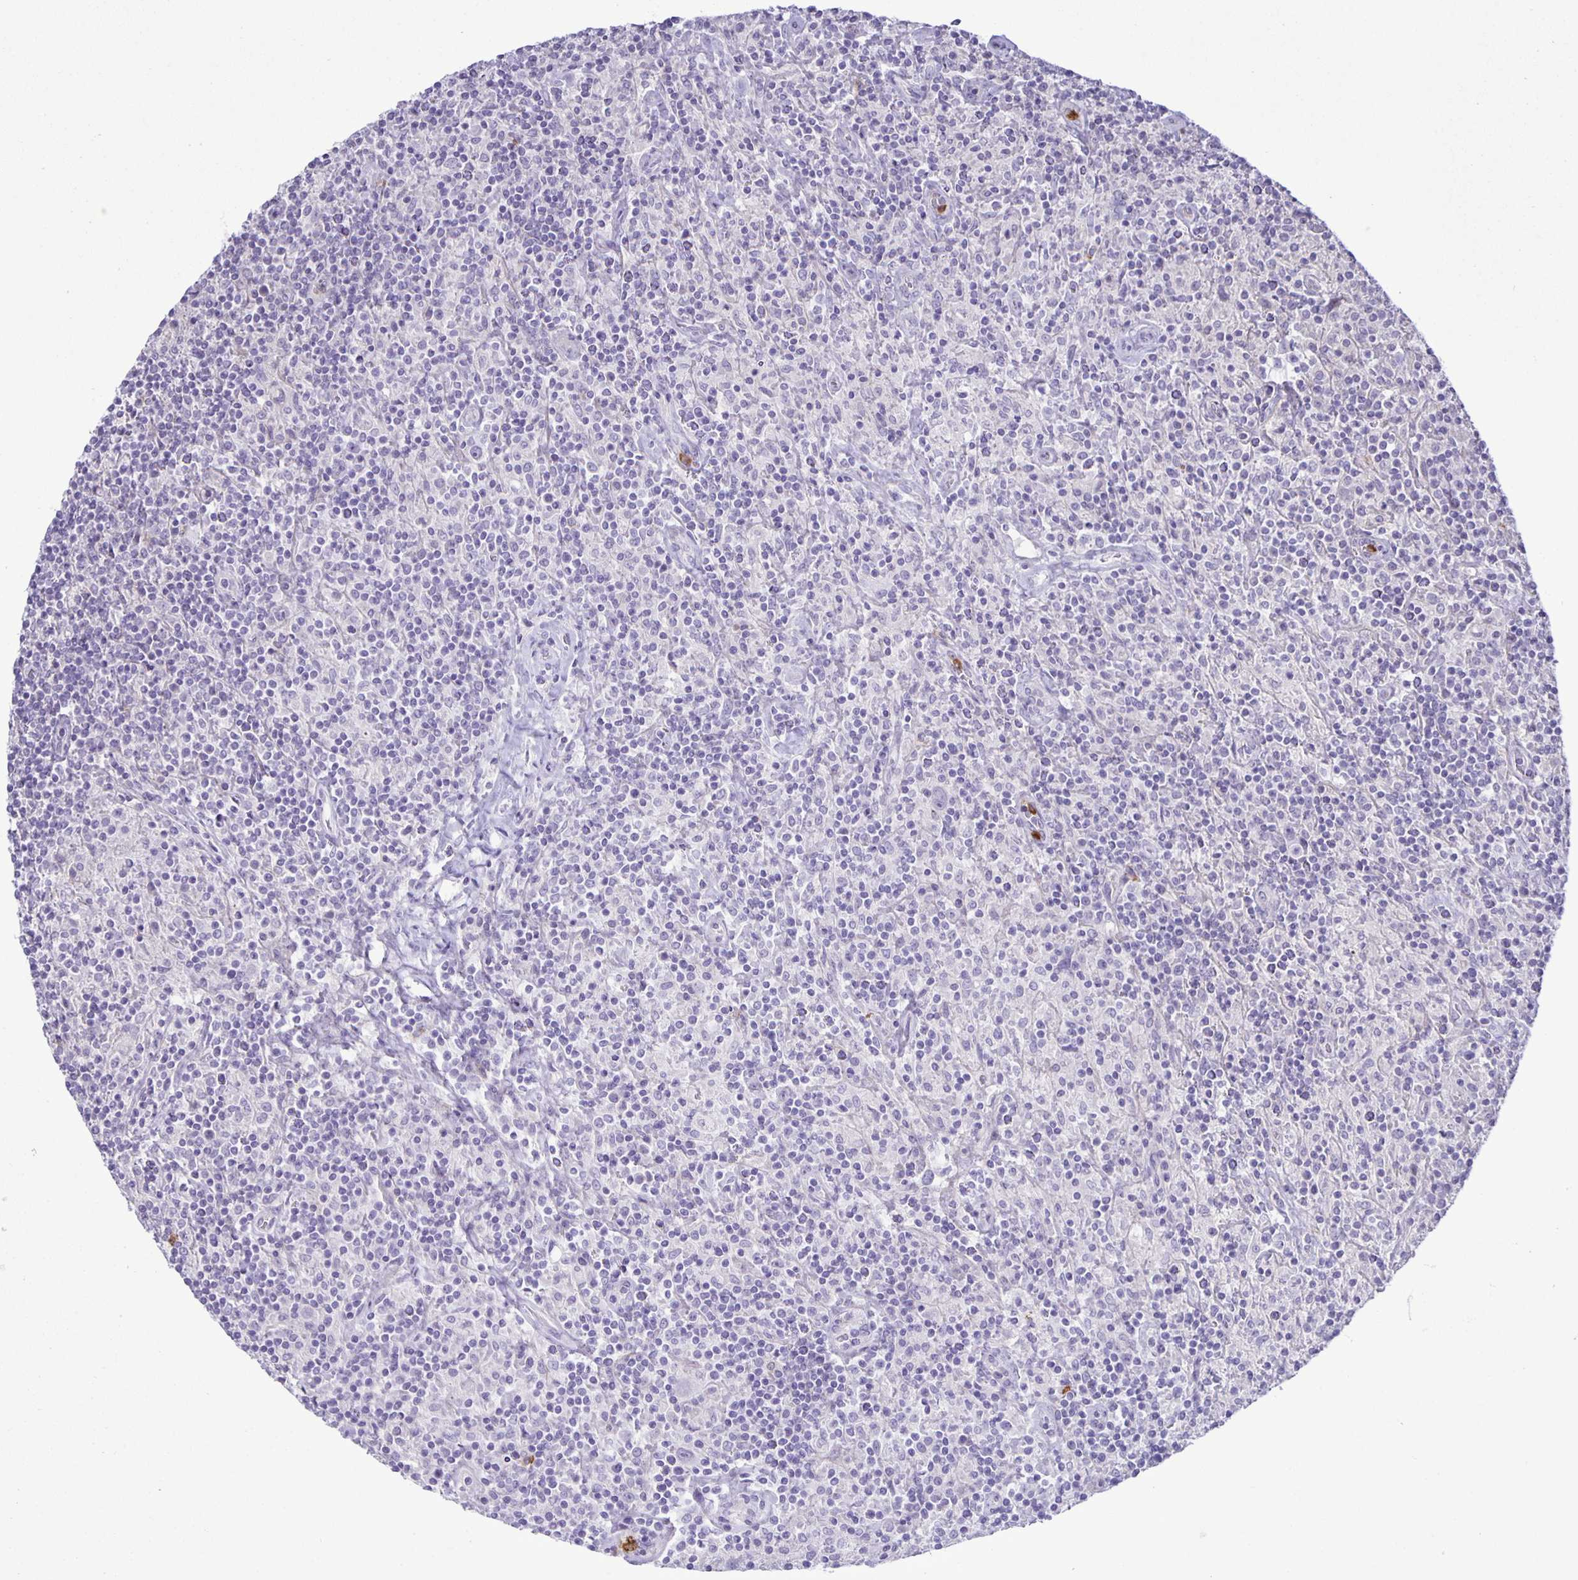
{"staining": {"intensity": "negative", "quantity": "none", "location": "none"}, "tissue": "lymphoma", "cell_type": "Tumor cells", "image_type": "cancer", "snomed": [{"axis": "morphology", "description": "Hodgkin's disease, NOS"}, {"axis": "topography", "description": "Lymph node"}], "caption": "Hodgkin's disease was stained to show a protein in brown. There is no significant expression in tumor cells.", "gene": "ADCK1", "patient": {"sex": "male", "age": 70}}